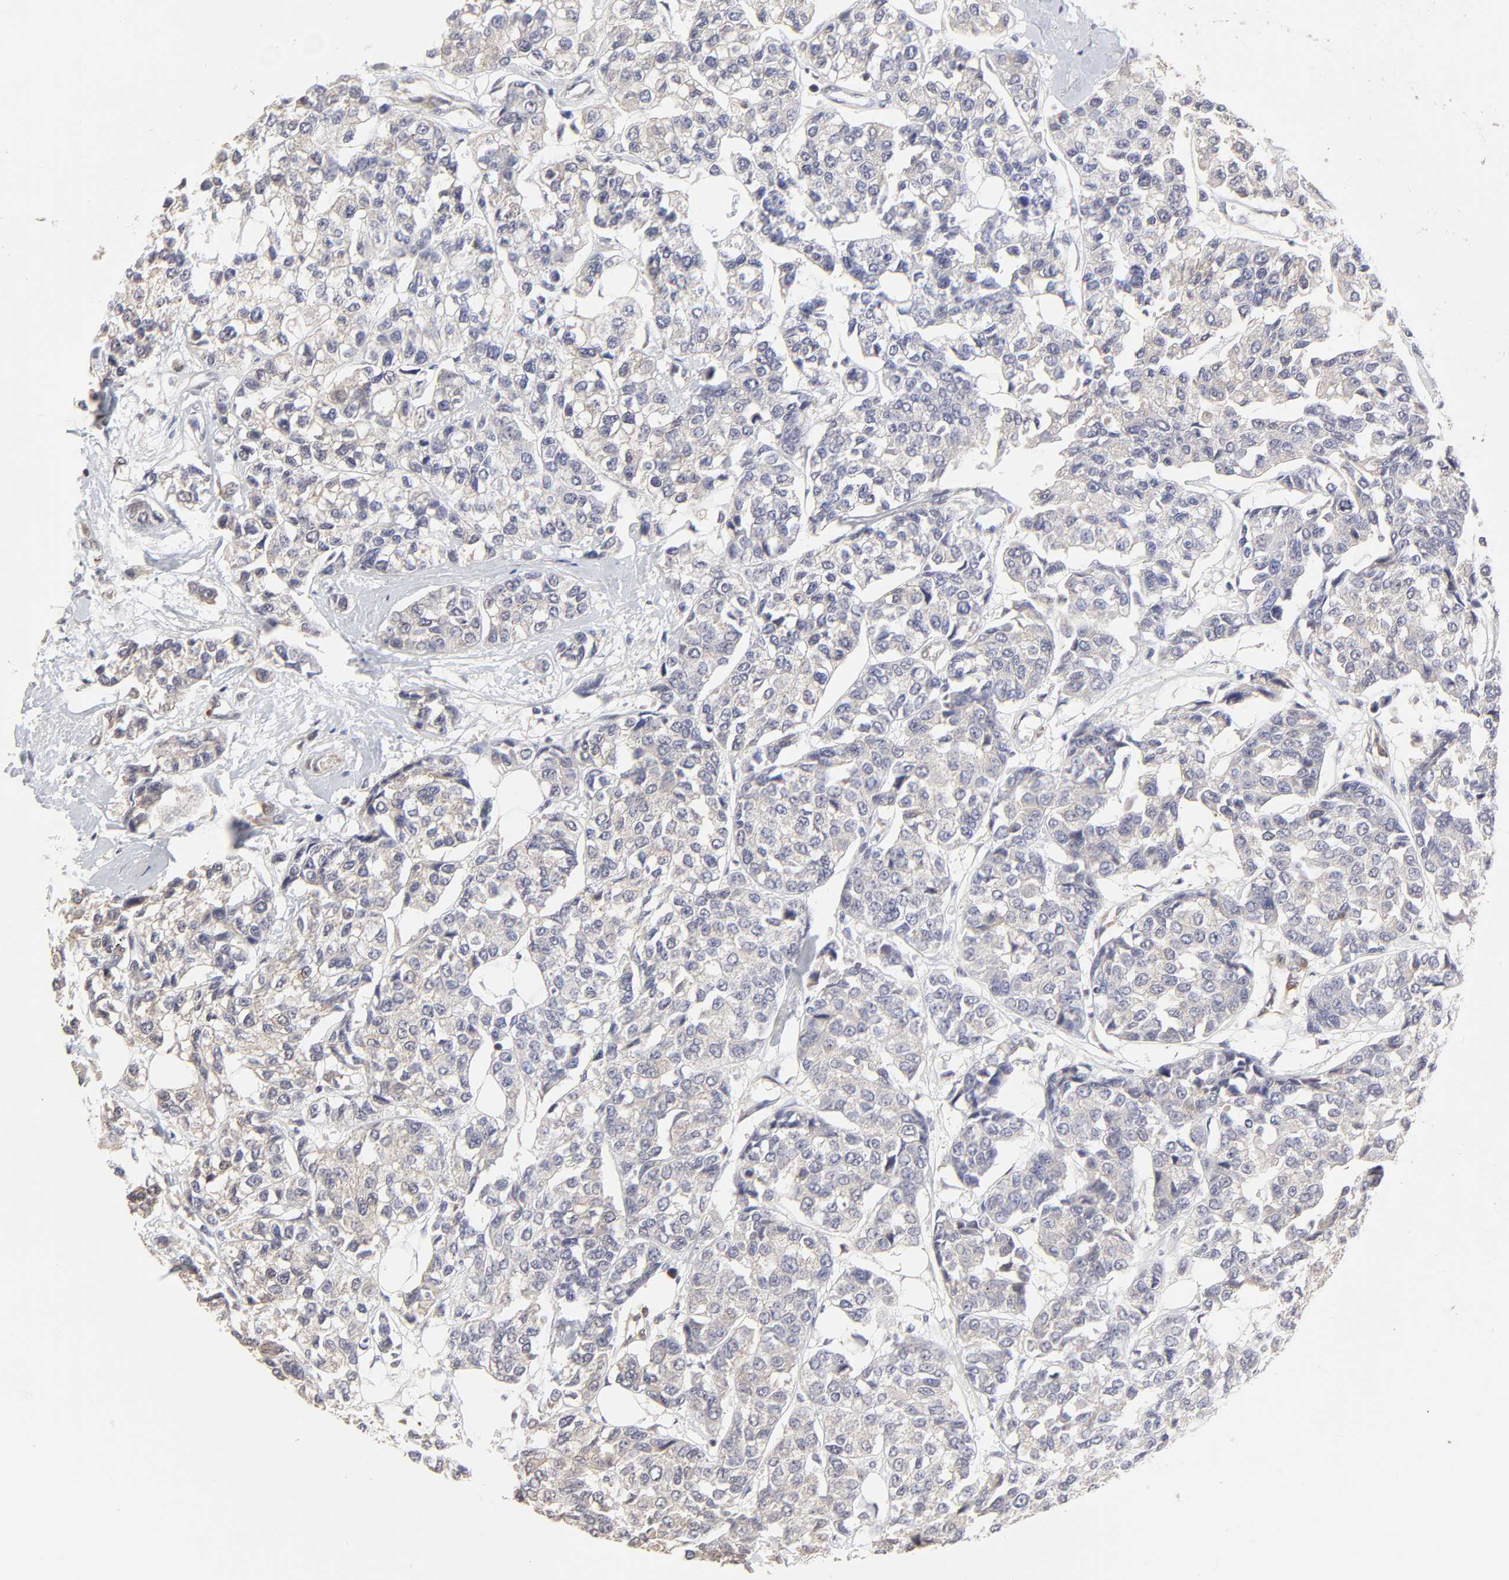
{"staining": {"intensity": "weak", "quantity": ">75%", "location": "cytoplasmic/membranous"}, "tissue": "breast cancer", "cell_type": "Tumor cells", "image_type": "cancer", "snomed": [{"axis": "morphology", "description": "Duct carcinoma"}, {"axis": "topography", "description": "Breast"}], "caption": "Immunohistochemical staining of infiltrating ductal carcinoma (breast) shows weak cytoplasmic/membranous protein positivity in about >75% of tumor cells.", "gene": "CASP3", "patient": {"sex": "female", "age": 51}}